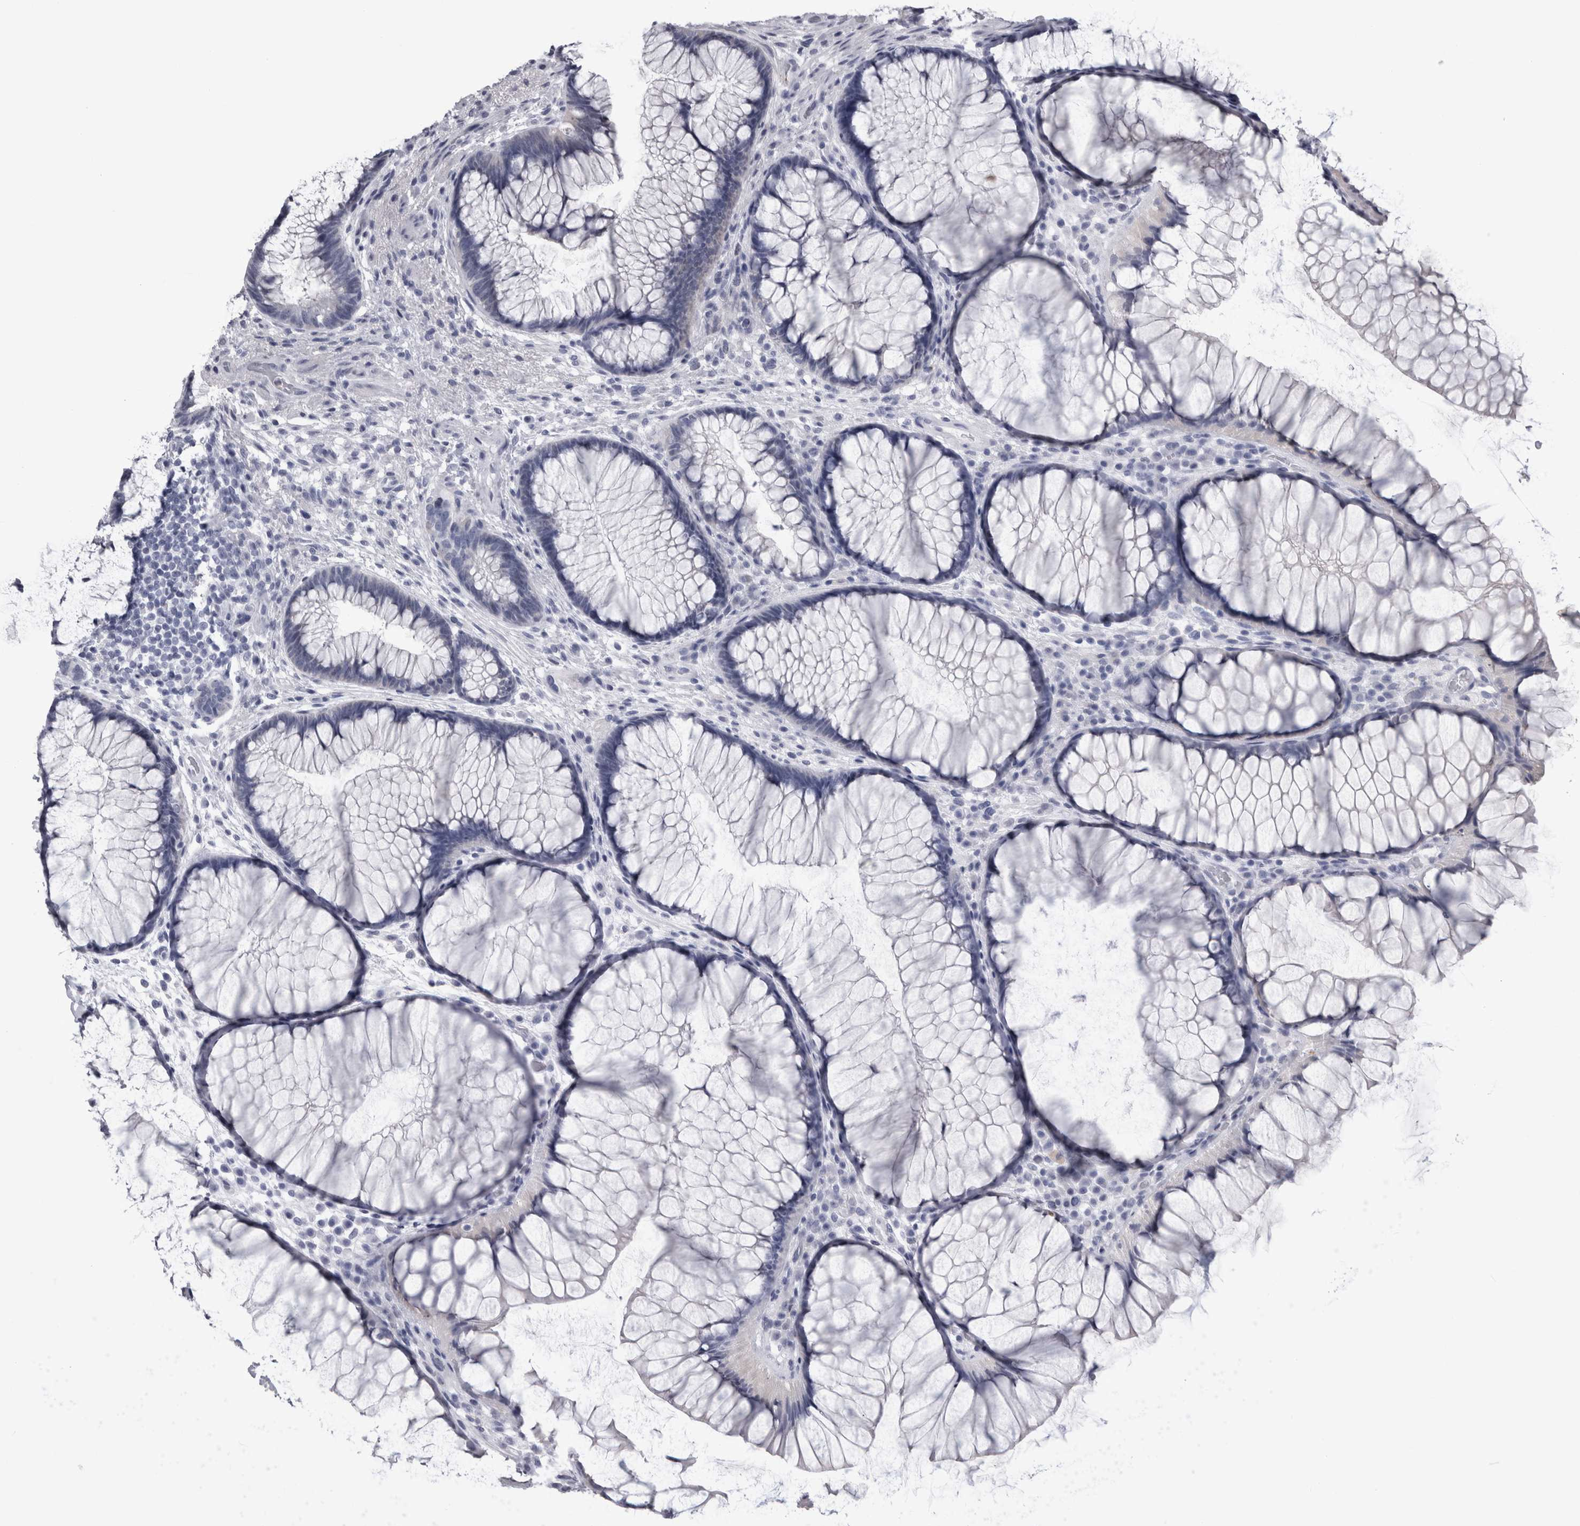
{"staining": {"intensity": "negative", "quantity": "none", "location": "none"}, "tissue": "rectum", "cell_type": "Glandular cells", "image_type": "normal", "snomed": [{"axis": "morphology", "description": "Normal tissue, NOS"}, {"axis": "topography", "description": "Rectum"}], "caption": "Protein analysis of benign rectum demonstrates no significant expression in glandular cells. (DAB immunohistochemistry (IHC) visualized using brightfield microscopy, high magnification).", "gene": "ALDH8A1", "patient": {"sex": "male", "age": 51}}